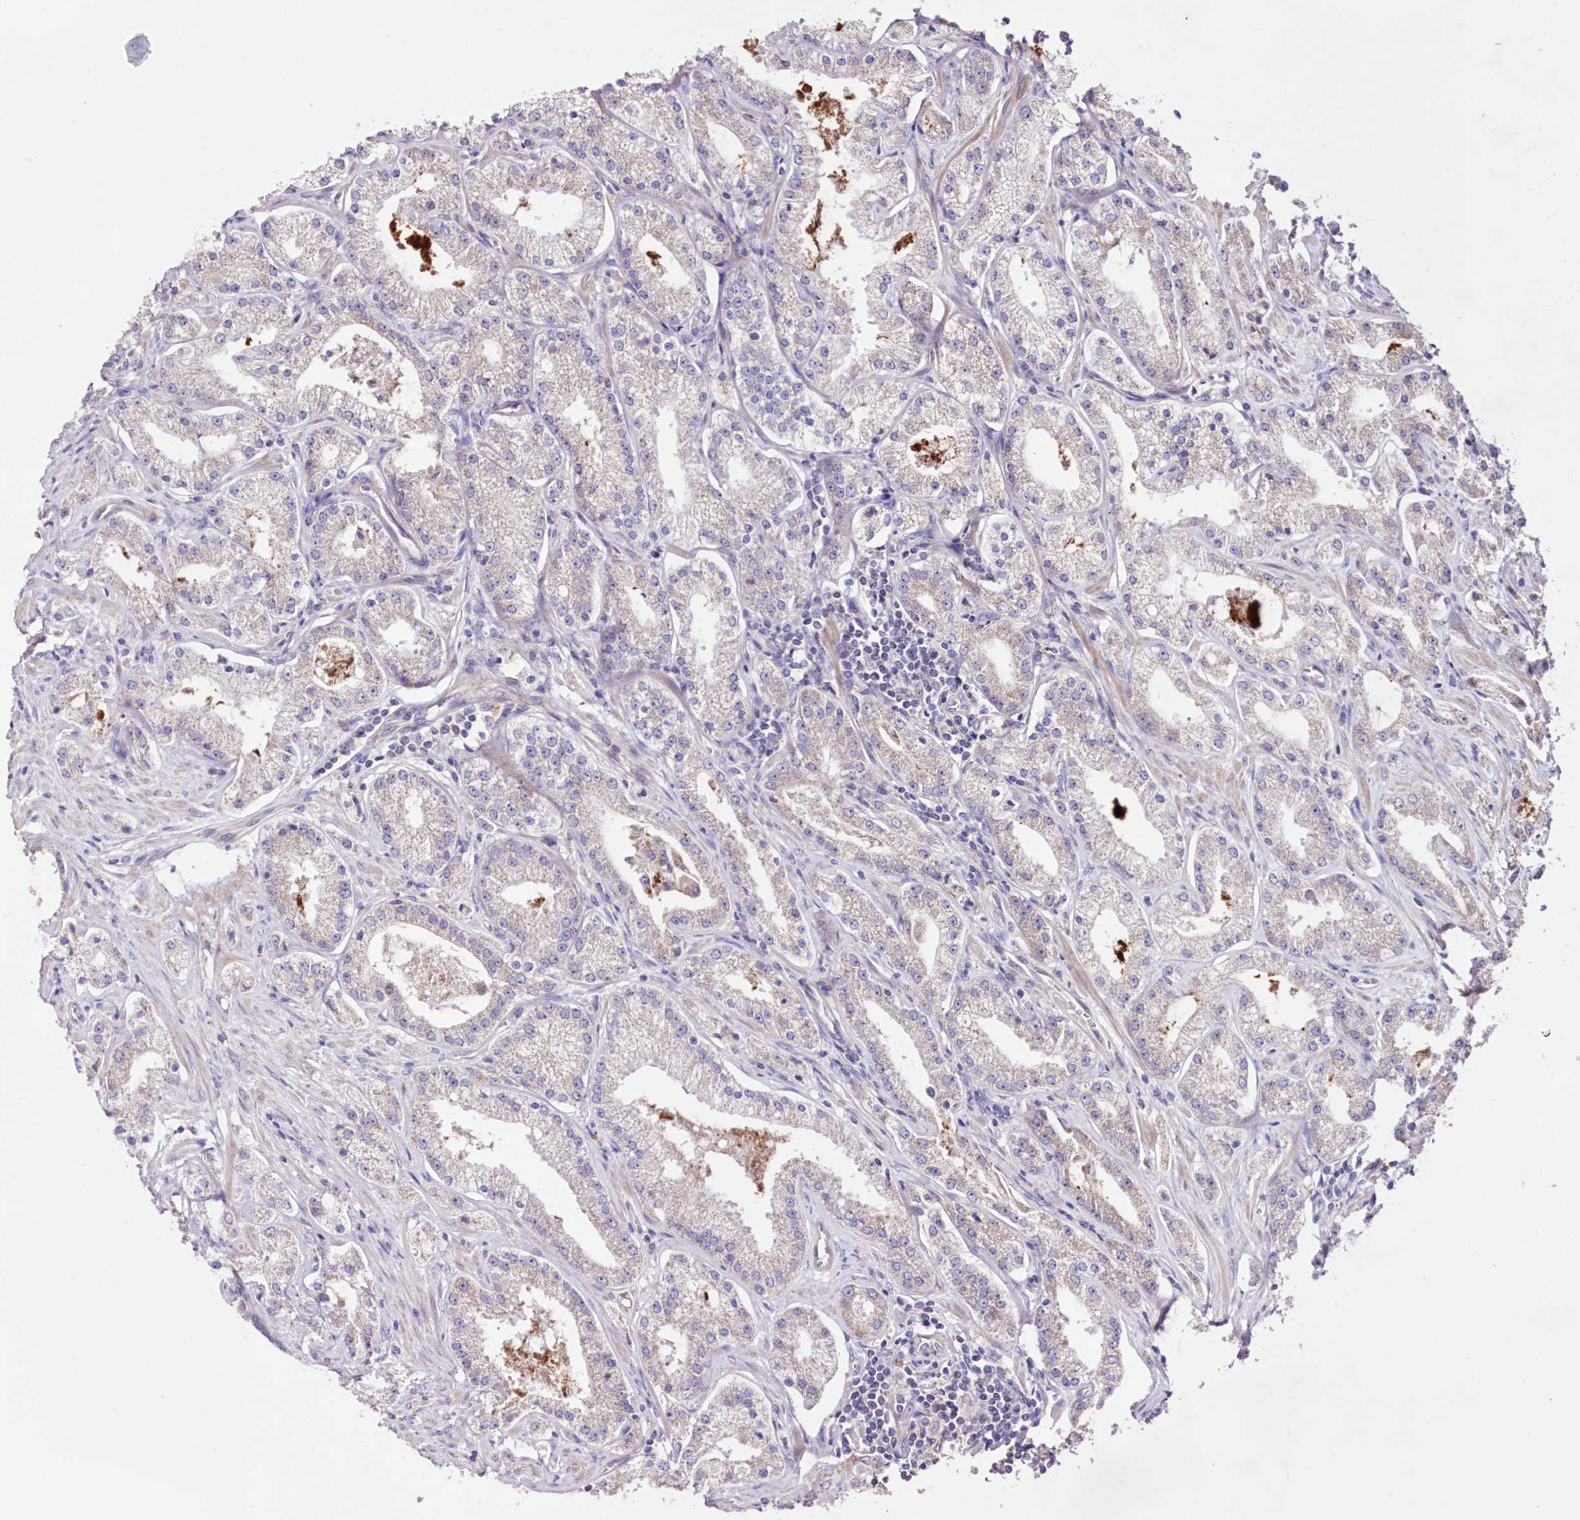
{"staining": {"intensity": "negative", "quantity": "none", "location": "none"}, "tissue": "prostate cancer", "cell_type": "Tumor cells", "image_type": "cancer", "snomed": [{"axis": "morphology", "description": "Adenocarcinoma, Low grade"}, {"axis": "topography", "description": "Prostate"}], "caption": "Human adenocarcinoma (low-grade) (prostate) stained for a protein using IHC reveals no staining in tumor cells.", "gene": "HADHB", "patient": {"sex": "male", "age": 69}}